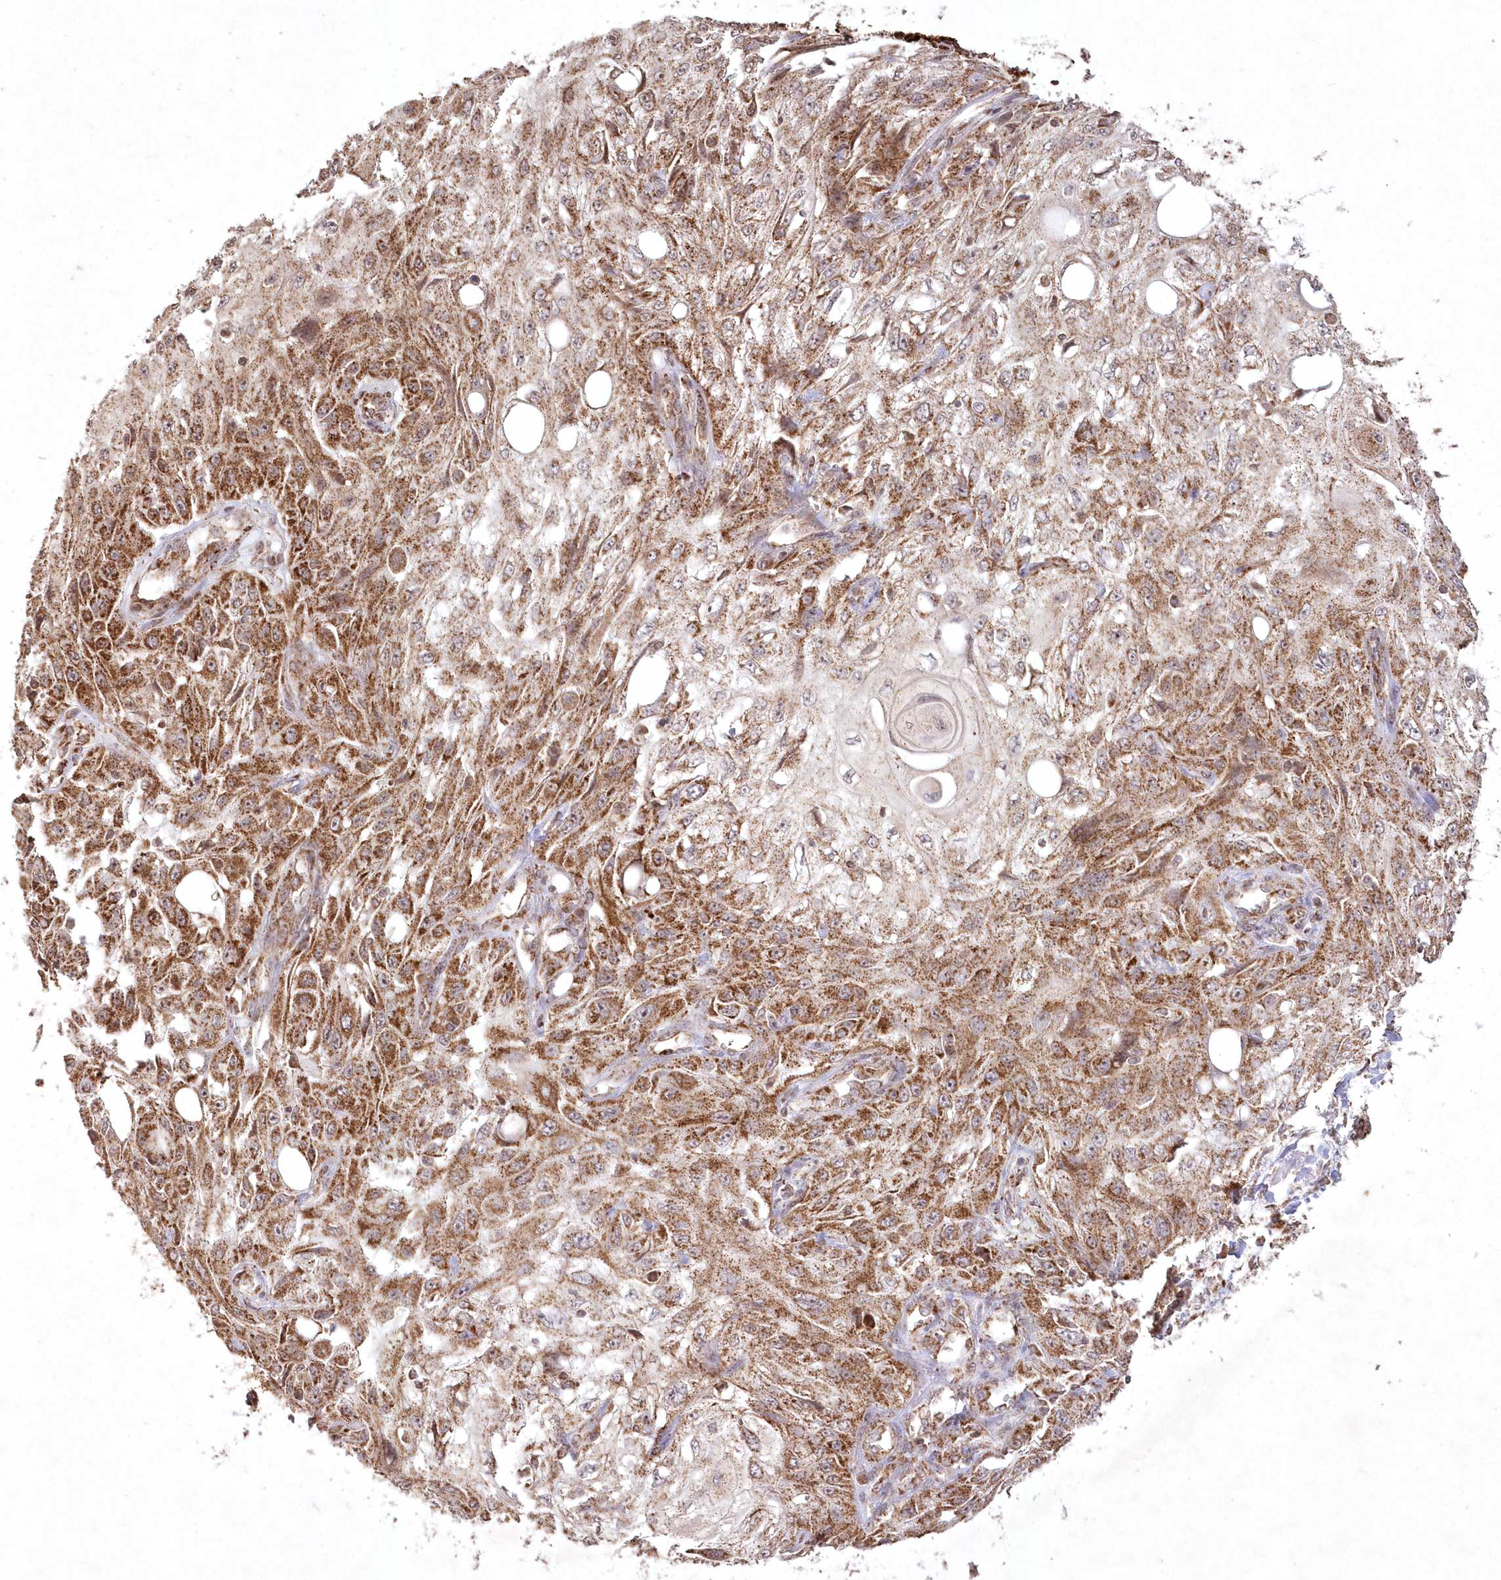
{"staining": {"intensity": "strong", "quantity": "25%-75%", "location": "cytoplasmic/membranous"}, "tissue": "skin cancer", "cell_type": "Tumor cells", "image_type": "cancer", "snomed": [{"axis": "morphology", "description": "Squamous cell carcinoma, NOS"}, {"axis": "topography", "description": "Skin"}], "caption": "High-power microscopy captured an IHC micrograph of skin cancer (squamous cell carcinoma), revealing strong cytoplasmic/membranous expression in about 25%-75% of tumor cells.", "gene": "LRPPRC", "patient": {"sex": "male", "age": 75}}